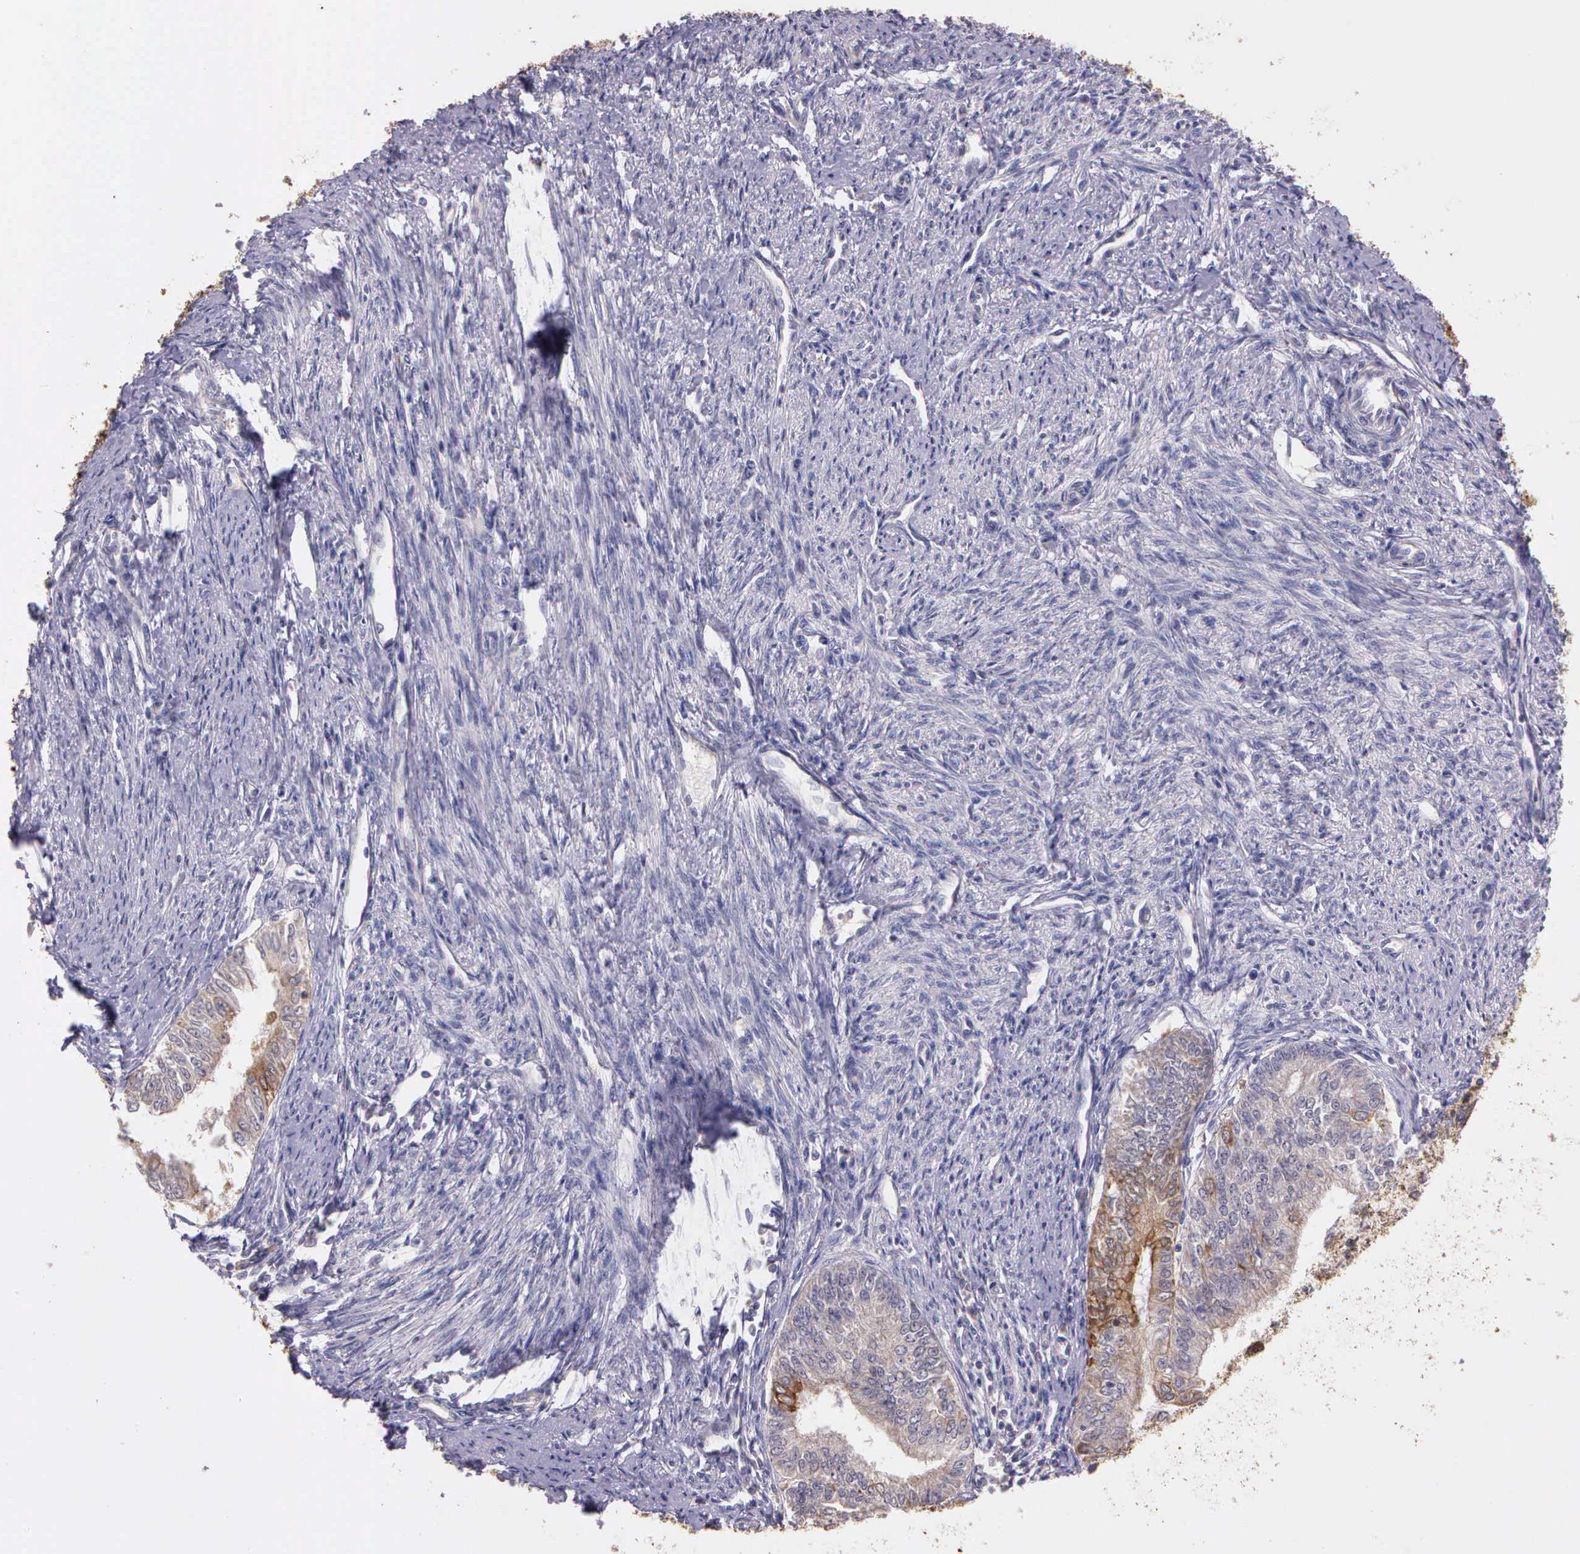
{"staining": {"intensity": "weak", "quantity": ">75%", "location": "cytoplasmic/membranous"}, "tissue": "endometrial cancer", "cell_type": "Tumor cells", "image_type": "cancer", "snomed": [{"axis": "morphology", "description": "Adenocarcinoma, NOS"}, {"axis": "topography", "description": "Endometrium"}], "caption": "Protein staining by IHC demonstrates weak cytoplasmic/membranous positivity in approximately >75% of tumor cells in endometrial adenocarcinoma. The protein of interest is shown in brown color, while the nuclei are stained blue.", "gene": "IGBP1", "patient": {"sex": "female", "age": 66}}